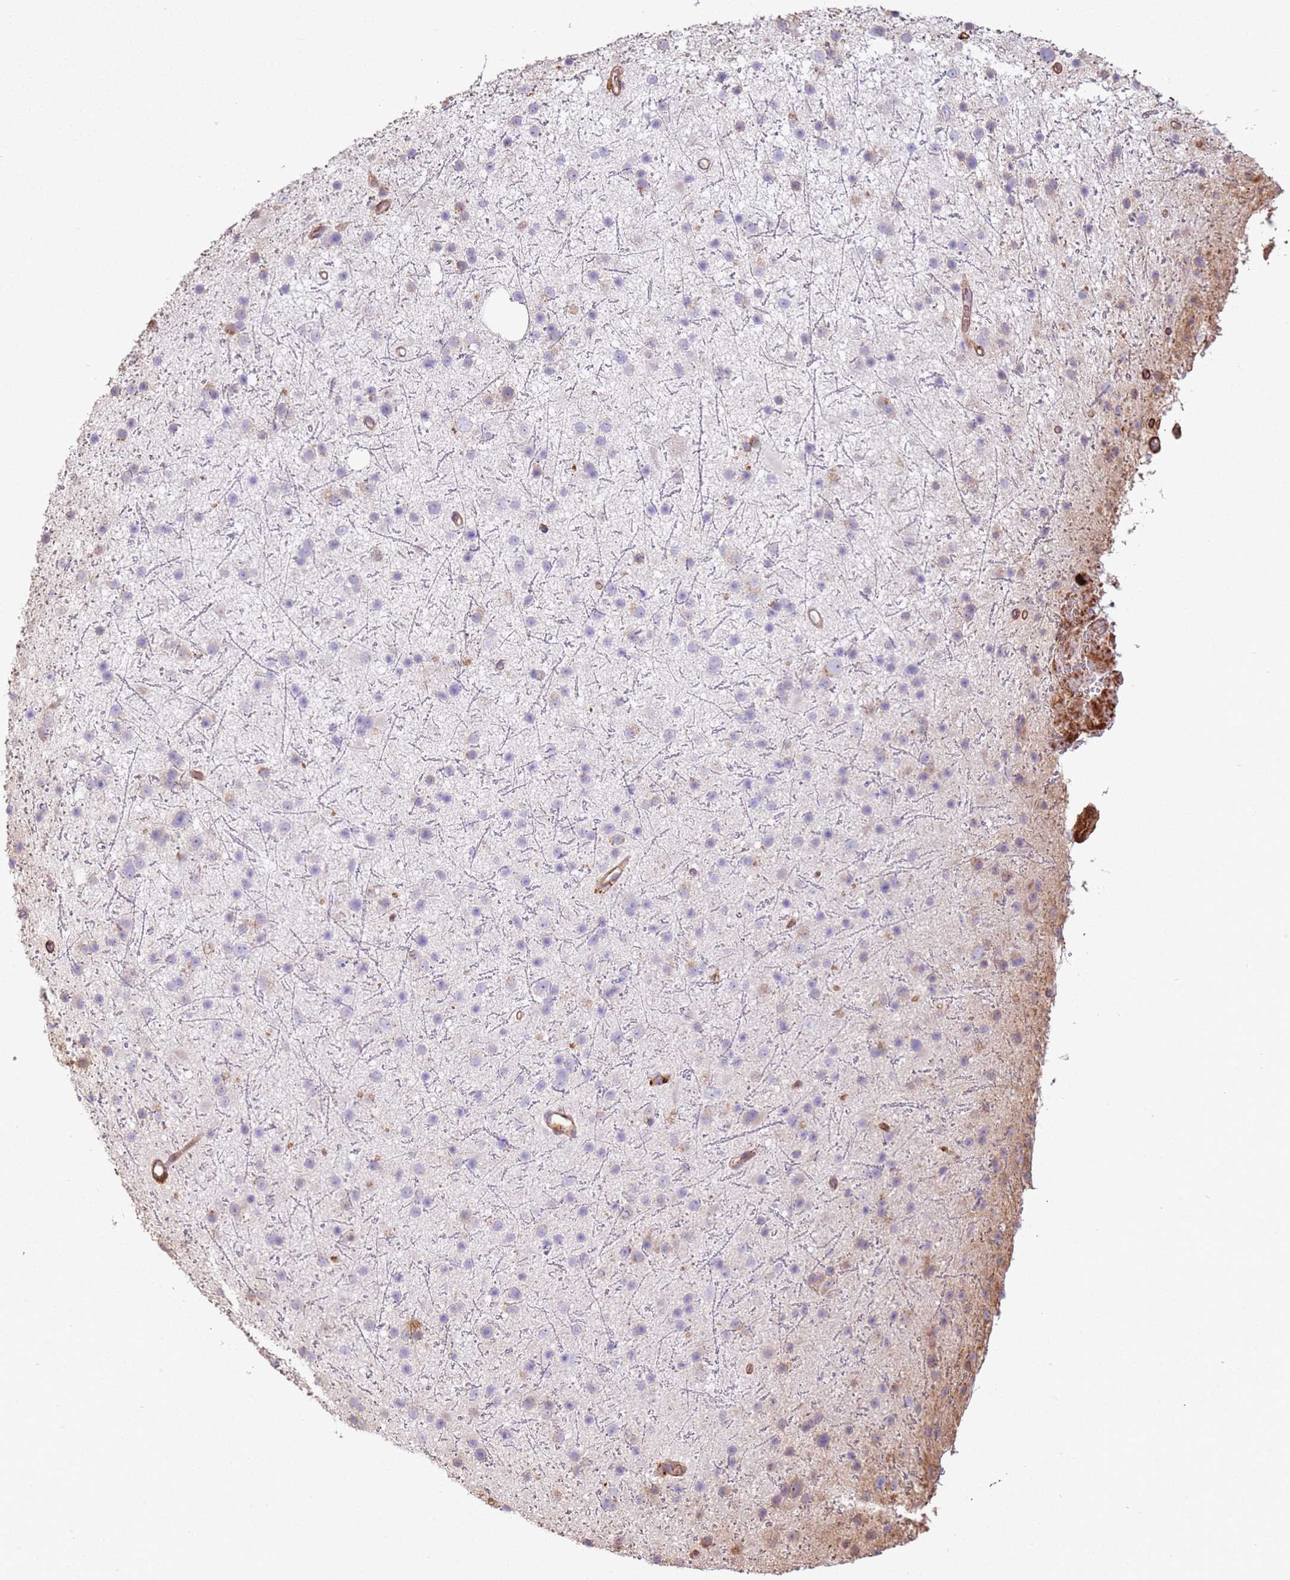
{"staining": {"intensity": "negative", "quantity": "none", "location": "none"}, "tissue": "glioma", "cell_type": "Tumor cells", "image_type": "cancer", "snomed": [{"axis": "morphology", "description": "Glioma, malignant, Low grade"}, {"axis": "topography", "description": "Cerebral cortex"}], "caption": "Photomicrograph shows no protein positivity in tumor cells of glioma tissue. The staining is performed using DAB brown chromogen with nuclei counter-stained in using hematoxylin.", "gene": "NDUFAF4", "patient": {"sex": "female", "age": 39}}